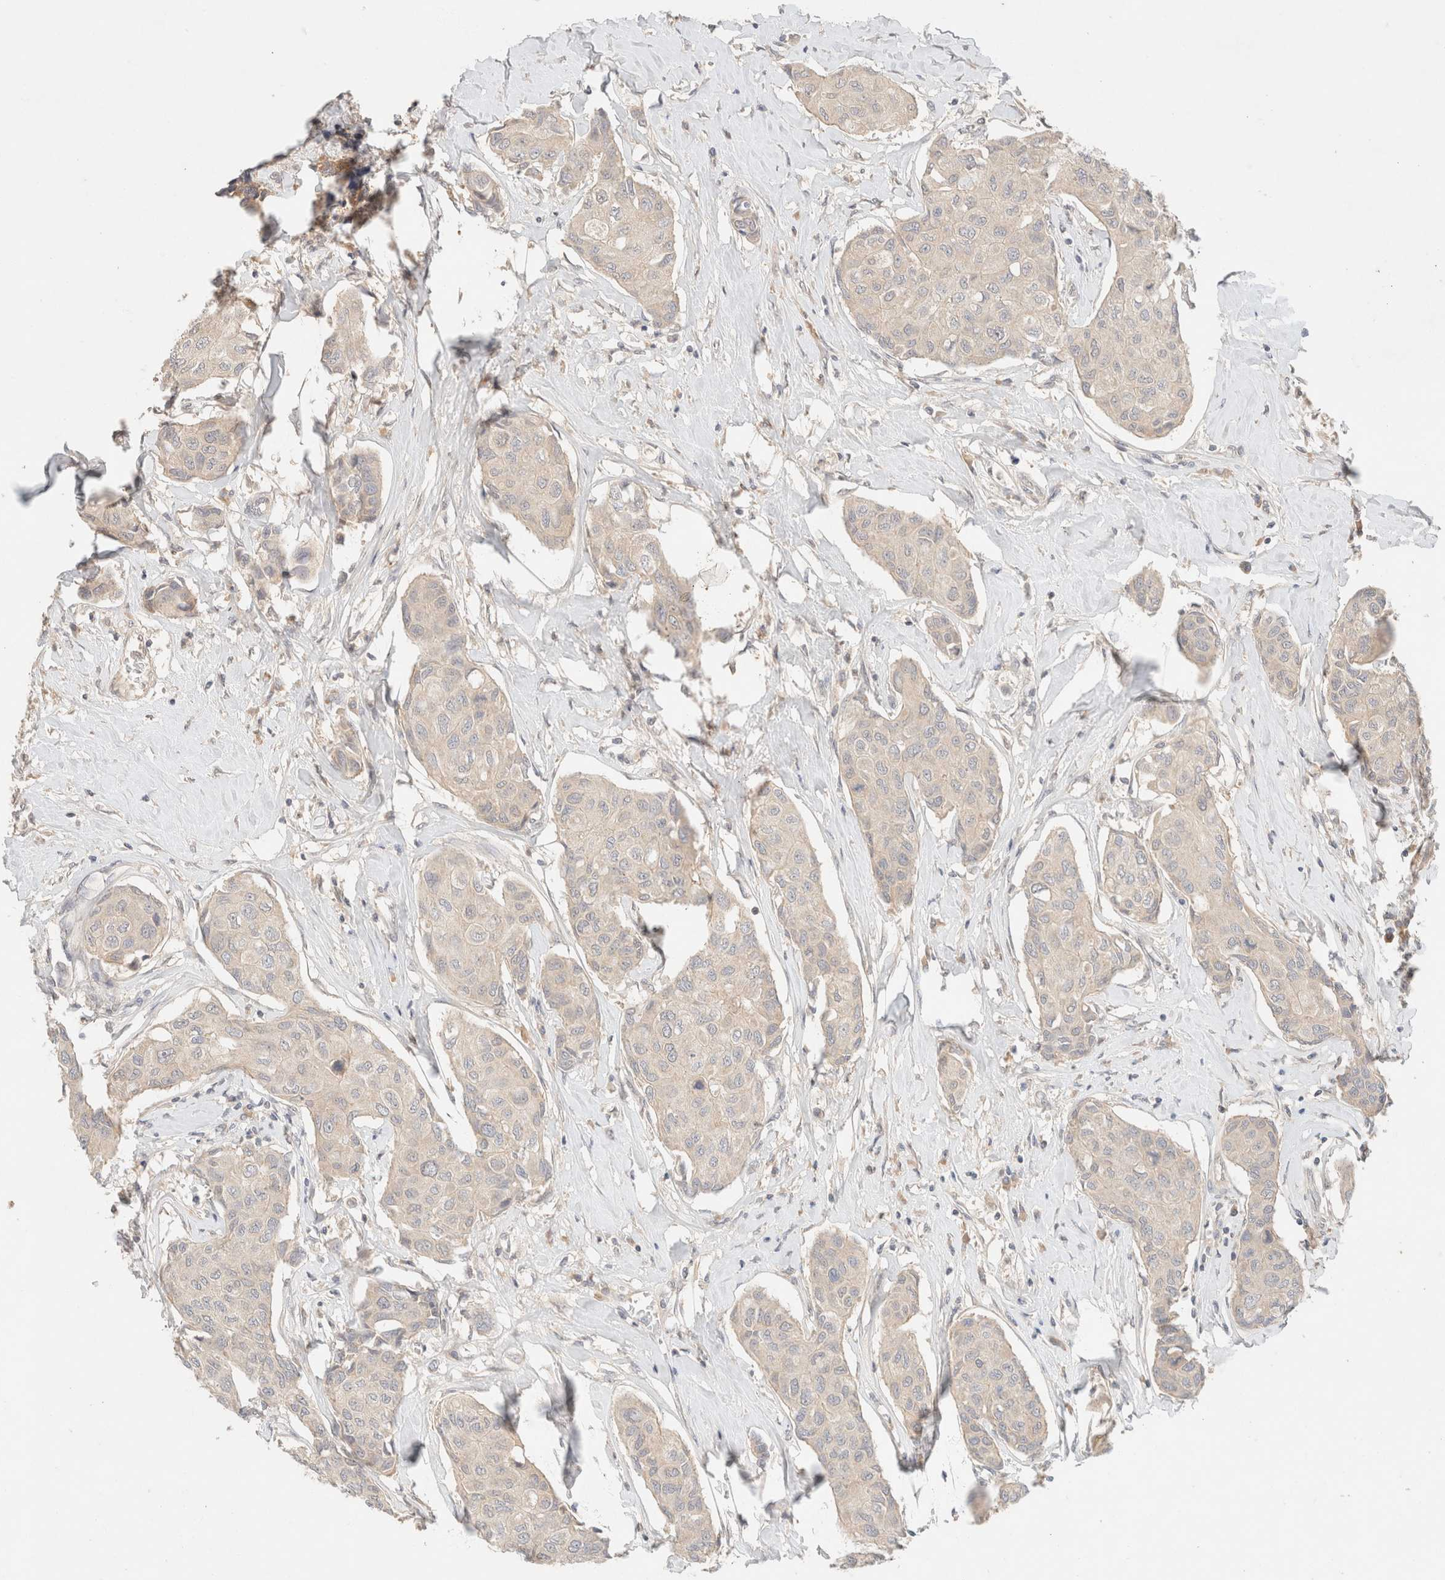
{"staining": {"intensity": "negative", "quantity": "none", "location": "none"}, "tissue": "breast cancer", "cell_type": "Tumor cells", "image_type": "cancer", "snomed": [{"axis": "morphology", "description": "Duct carcinoma"}, {"axis": "topography", "description": "Breast"}], "caption": "This histopathology image is of breast cancer (infiltrating ductal carcinoma) stained with IHC to label a protein in brown with the nuclei are counter-stained blue. There is no positivity in tumor cells.", "gene": "SARM1", "patient": {"sex": "female", "age": 80}}